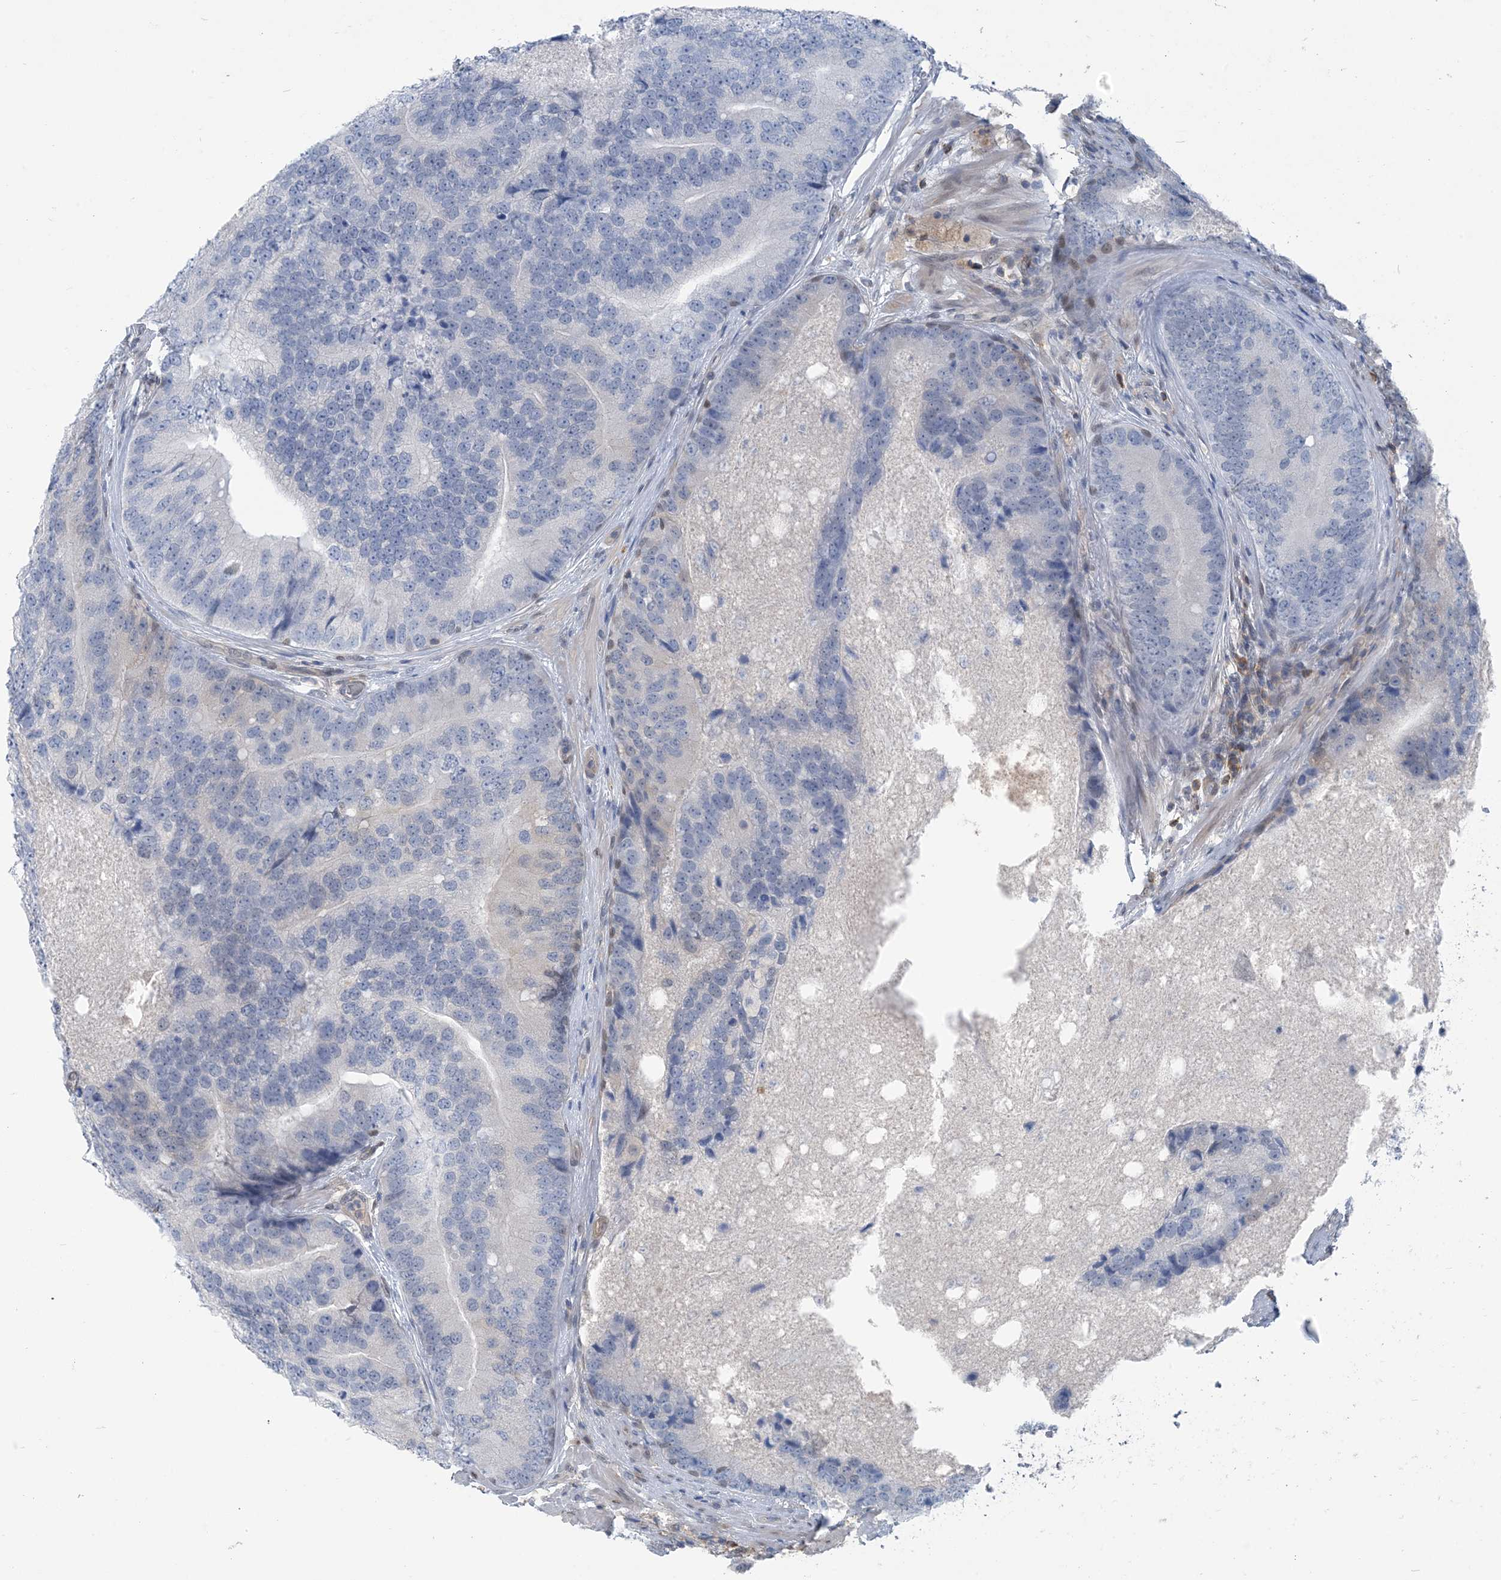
{"staining": {"intensity": "negative", "quantity": "none", "location": "none"}, "tissue": "prostate cancer", "cell_type": "Tumor cells", "image_type": "cancer", "snomed": [{"axis": "morphology", "description": "Adenocarcinoma, High grade"}, {"axis": "topography", "description": "Prostate"}], "caption": "Tumor cells are negative for brown protein staining in prostate adenocarcinoma (high-grade). (DAB (3,3'-diaminobenzidine) immunohistochemistry, high magnification).", "gene": "ZC3H12A", "patient": {"sex": "male", "age": 70}}